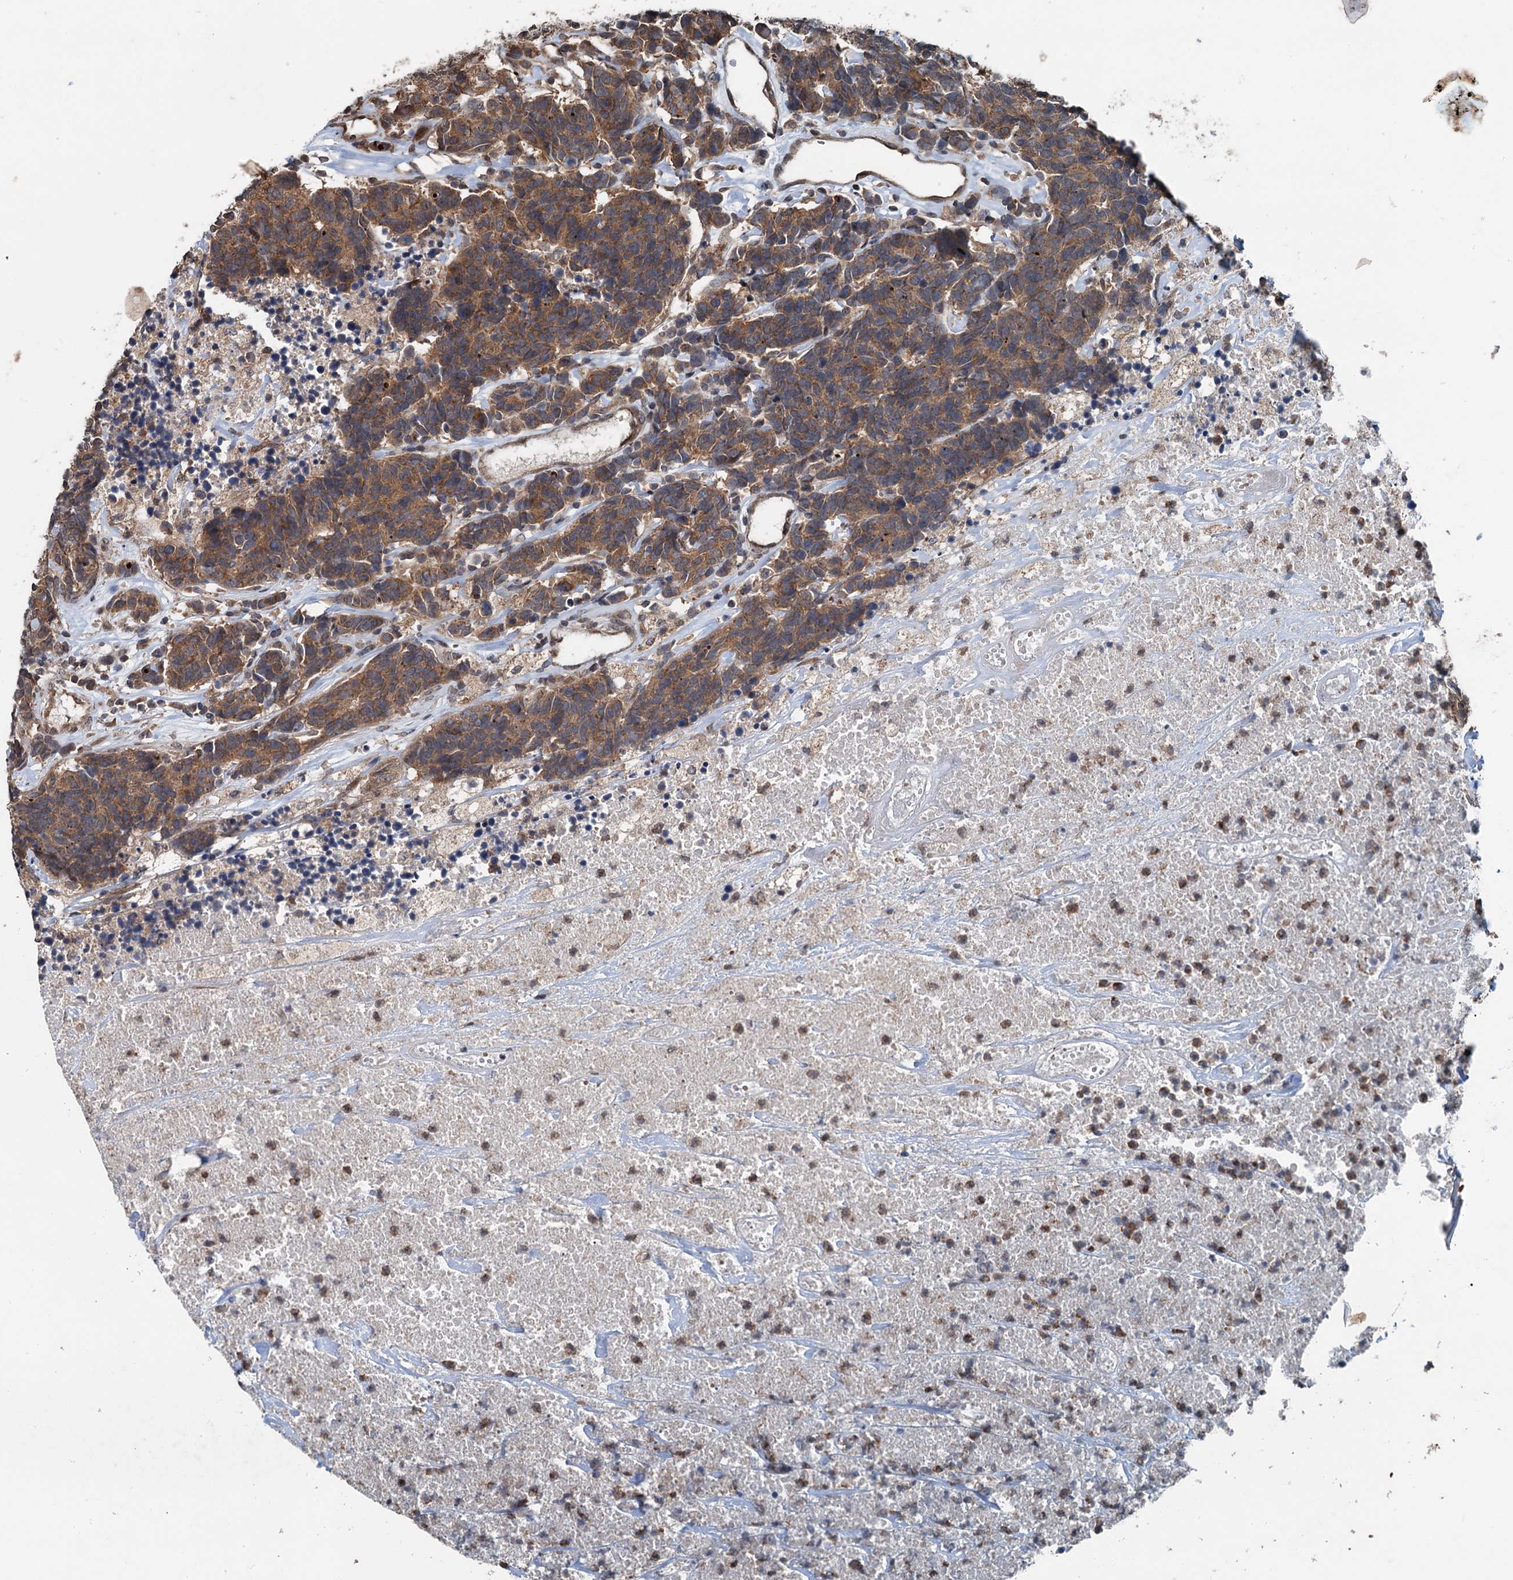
{"staining": {"intensity": "moderate", "quantity": ">75%", "location": "cytoplasmic/membranous"}, "tissue": "carcinoid", "cell_type": "Tumor cells", "image_type": "cancer", "snomed": [{"axis": "morphology", "description": "Carcinoma, NOS"}, {"axis": "morphology", "description": "Carcinoid, malignant, NOS"}, {"axis": "topography", "description": "Urinary bladder"}], "caption": "Immunohistochemistry (IHC) of human carcinoma shows medium levels of moderate cytoplasmic/membranous positivity in about >75% of tumor cells. (DAB (3,3'-diaminobenzidine) IHC, brown staining for protein, blue staining for nuclei).", "gene": "N4BP2L2", "patient": {"sex": "male", "age": 57}}